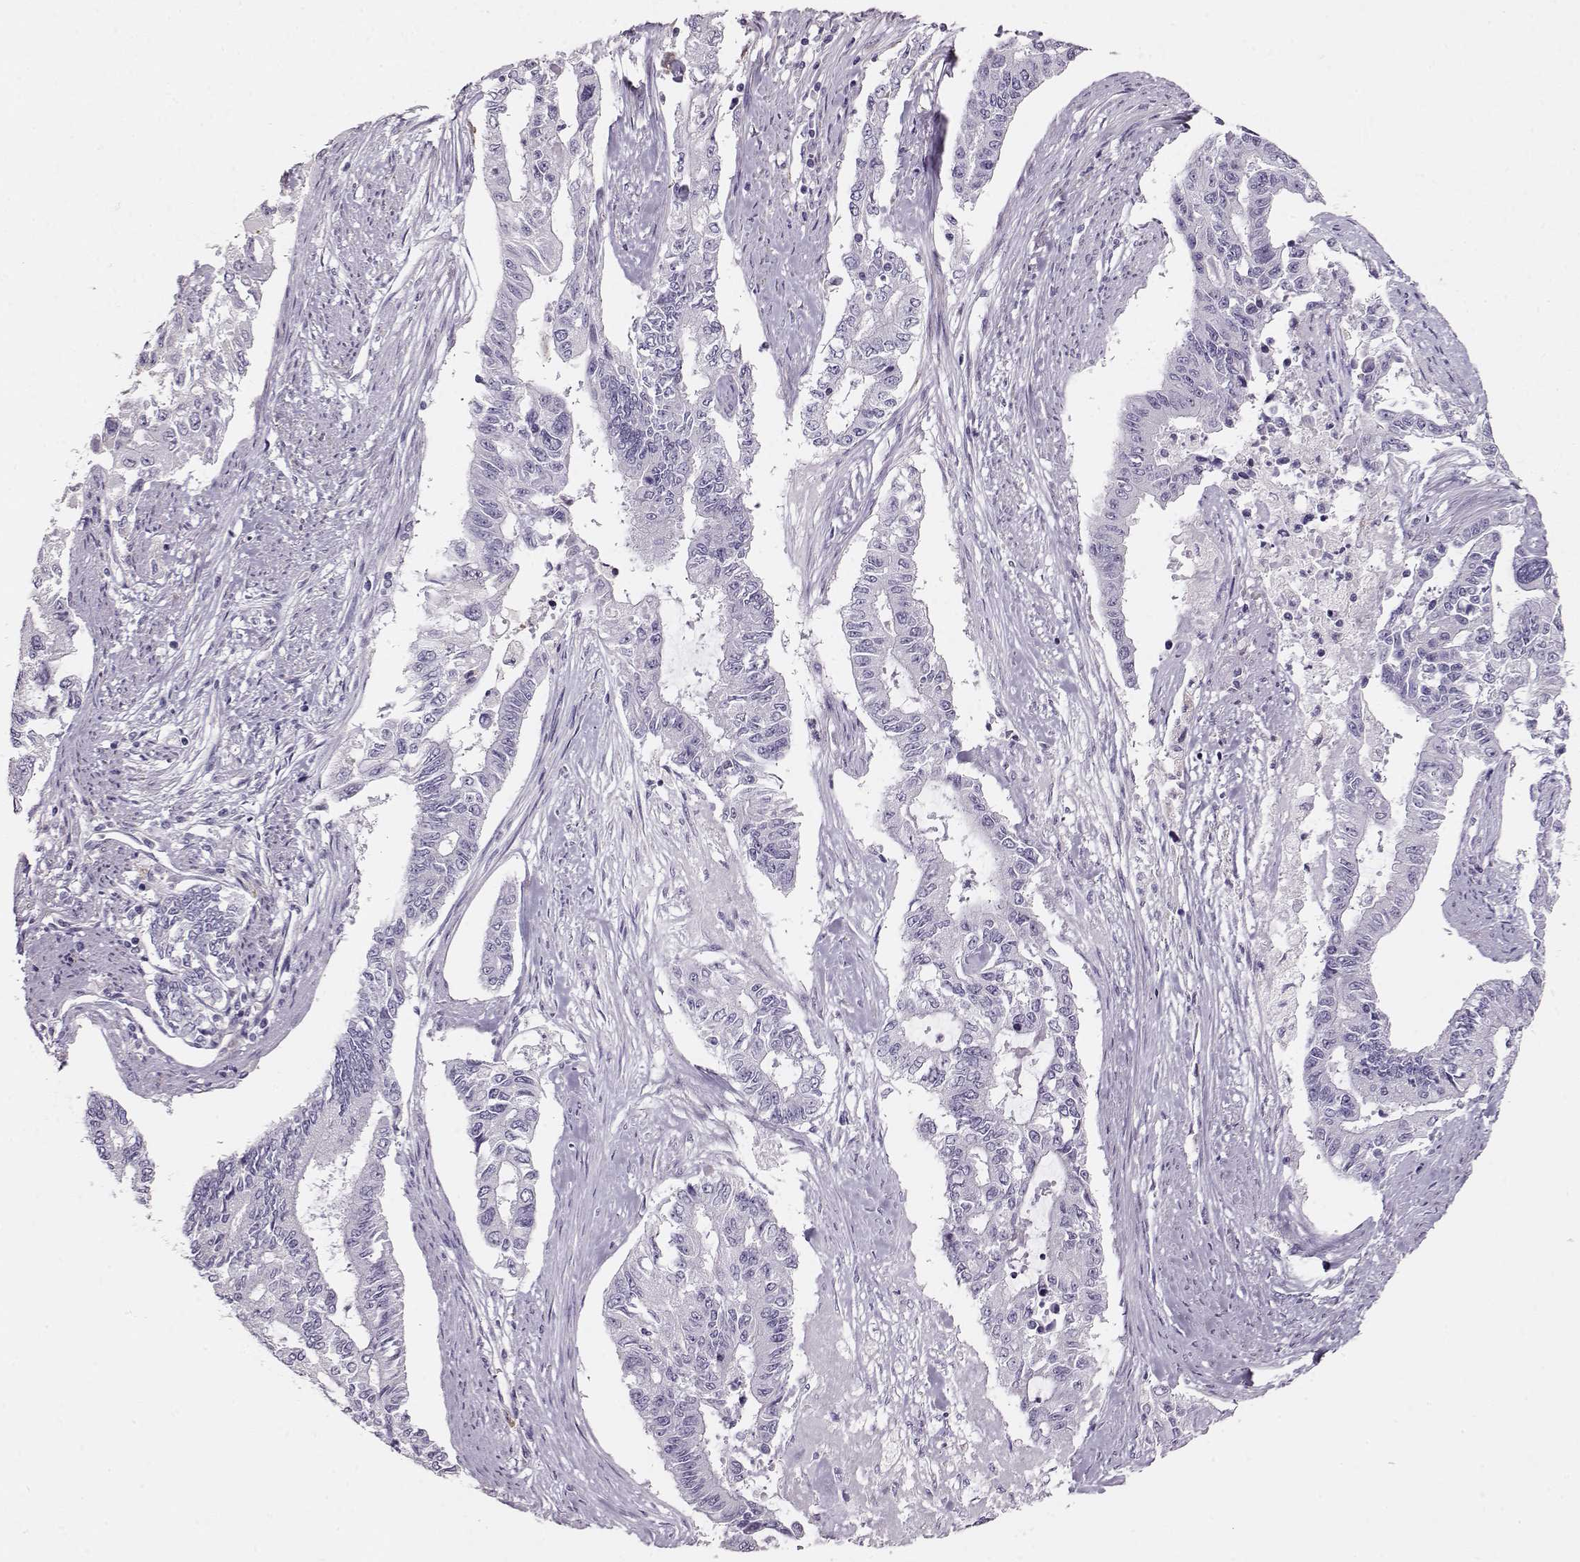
{"staining": {"intensity": "negative", "quantity": "none", "location": "none"}, "tissue": "endometrial cancer", "cell_type": "Tumor cells", "image_type": "cancer", "snomed": [{"axis": "morphology", "description": "Adenocarcinoma, NOS"}, {"axis": "topography", "description": "Uterus"}], "caption": "DAB (3,3'-diaminobenzidine) immunohistochemical staining of adenocarcinoma (endometrial) exhibits no significant positivity in tumor cells.", "gene": "RBM44", "patient": {"sex": "female", "age": 59}}